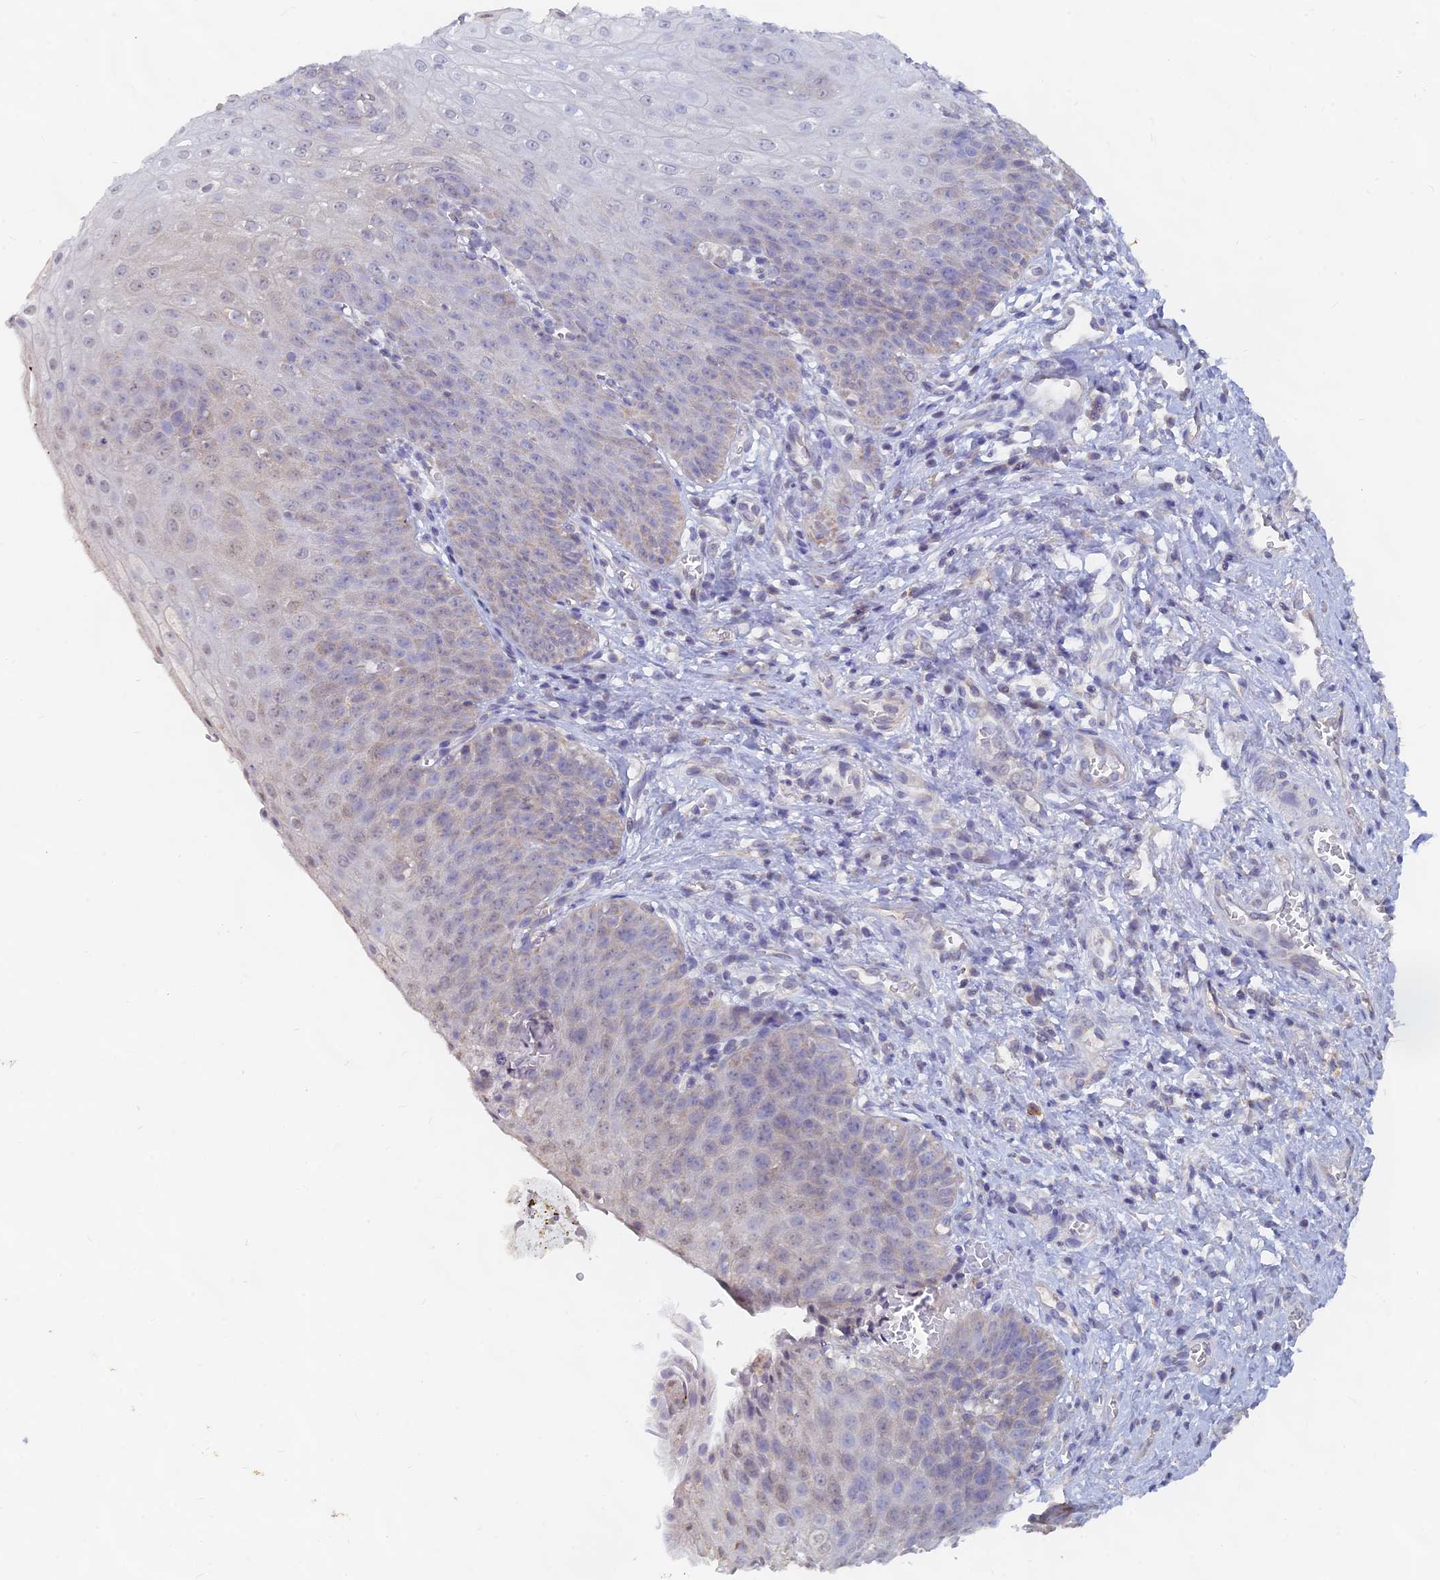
{"staining": {"intensity": "weak", "quantity": "<25%", "location": "cytoplasmic/membranous"}, "tissue": "esophagus", "cell_type": "Squamous epithelial cells", "image_type": "normal", "snomed": [{"axis": "morphology", "description": "Normal tissue, NOS"}, {"axis": "topography", "description": "Esophagus"}], "caption": "The IHC micrograph has no significant positivity in squamous epithelial cells of esophagus. Brightfield microscopy of immunohistochemistry (IHC) stained with DAB (3,3'-diaminobenzidine) (brown) and hematoxylin (blue), captured at high magnification.", "gene": "LRIF1", "patient": {"sex": "male", "age": 71}}